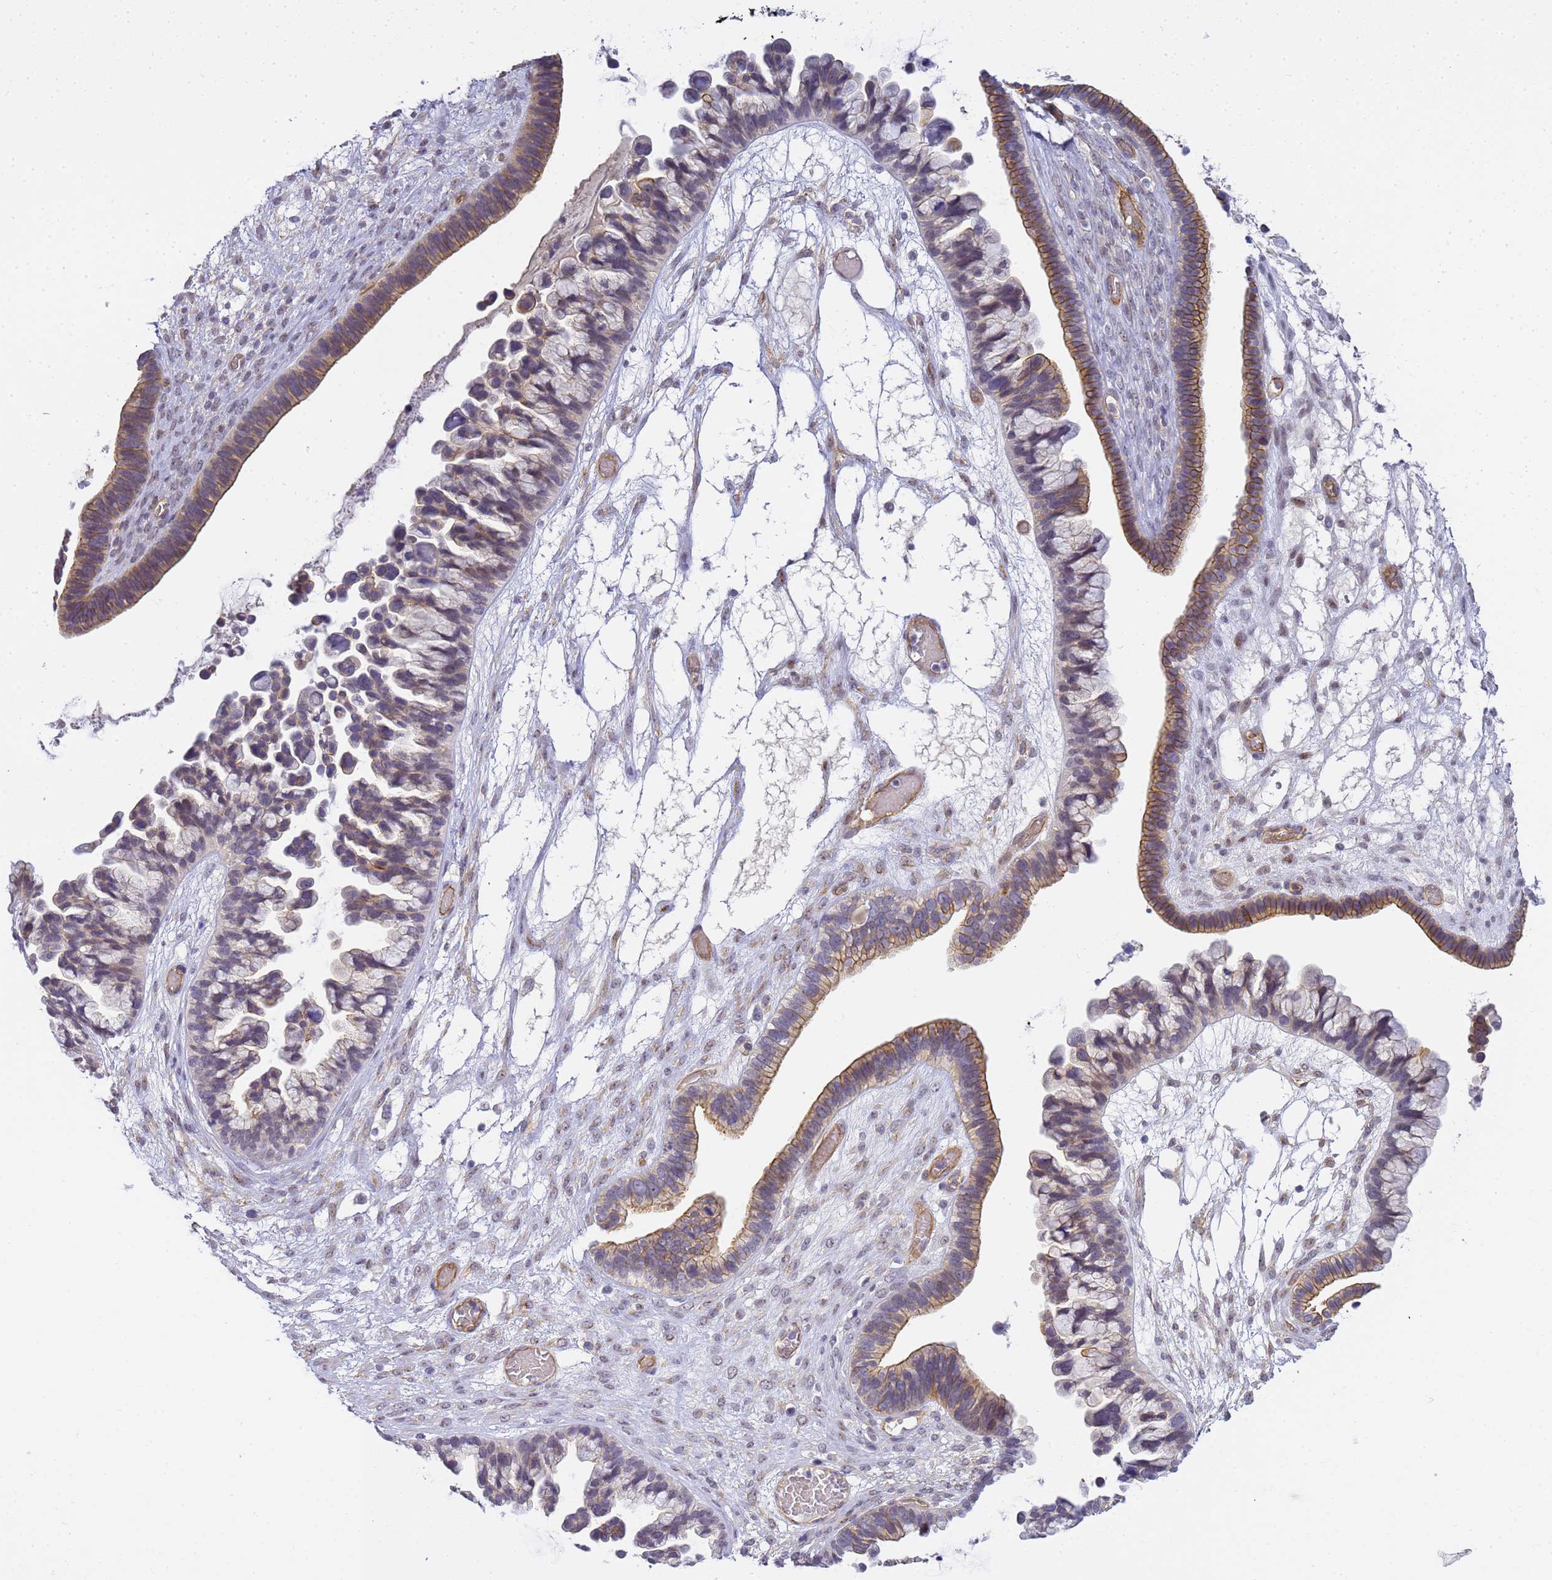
{"staining": {"intensity": "moderate", "quantity": "25%-75%", "location": "cytoplasmic/membranous"}, "tissue": "ovarian cancer", "cell_type": "Tumor cells", "image_type": "cancer", "snomed": [{"axis": "morphology", "description": "Cystadenocarcinoma, serous, NOS"}, {"axis": "topography", "description": "Ovary"}], "caption": "Tumor cells reveal moderate cytoplasmic/membranous staining in about 25%-75% of cells in ovarian cancer.", "gene": "GON4L", "patient": {"sex": "female", "age": 56}}